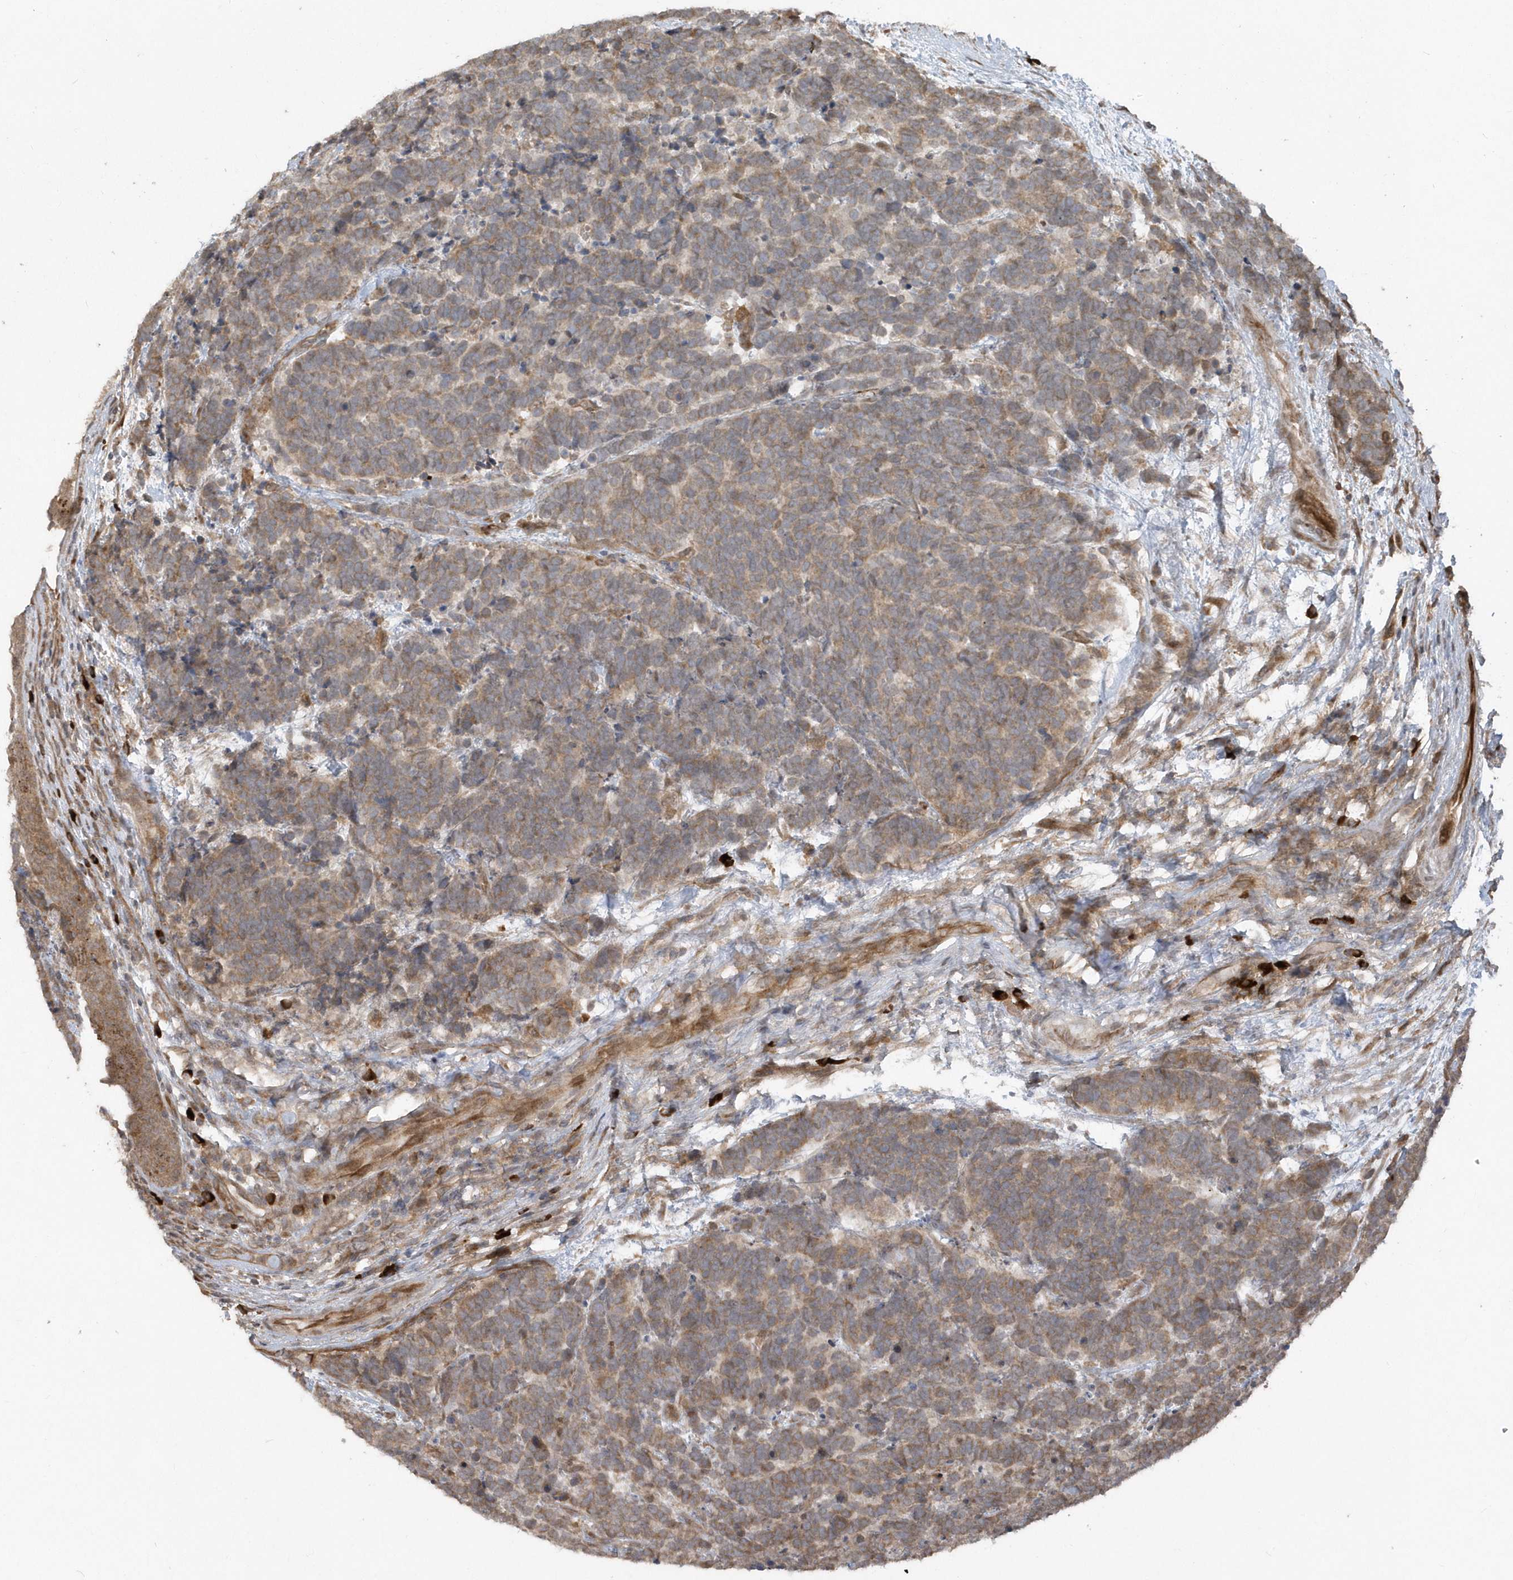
{"staining": {"intensity": "weak", "quantity": ">75%", "location": "cytoplasmic/membranous"}, "tissue": "carcinoid", "cell_type": "Tumor cells", "image_type": "cancer", "snomed": [{"axis": "morphology", "description": "Carcinoma, NOS"}, {"axis": "morphology", "description": "Carcinoid, malignant, NOS"}, {"axis": "topography", "description": "Urinary bladder"}], "caption": "The histopathology image reveals a brown stain indicating the presence of a protein in the cytoplasmic/membranous of tumor cells in carcinoid.", "gene": "HERPUD1", "patient": {"sex": "male", "age": 57}}